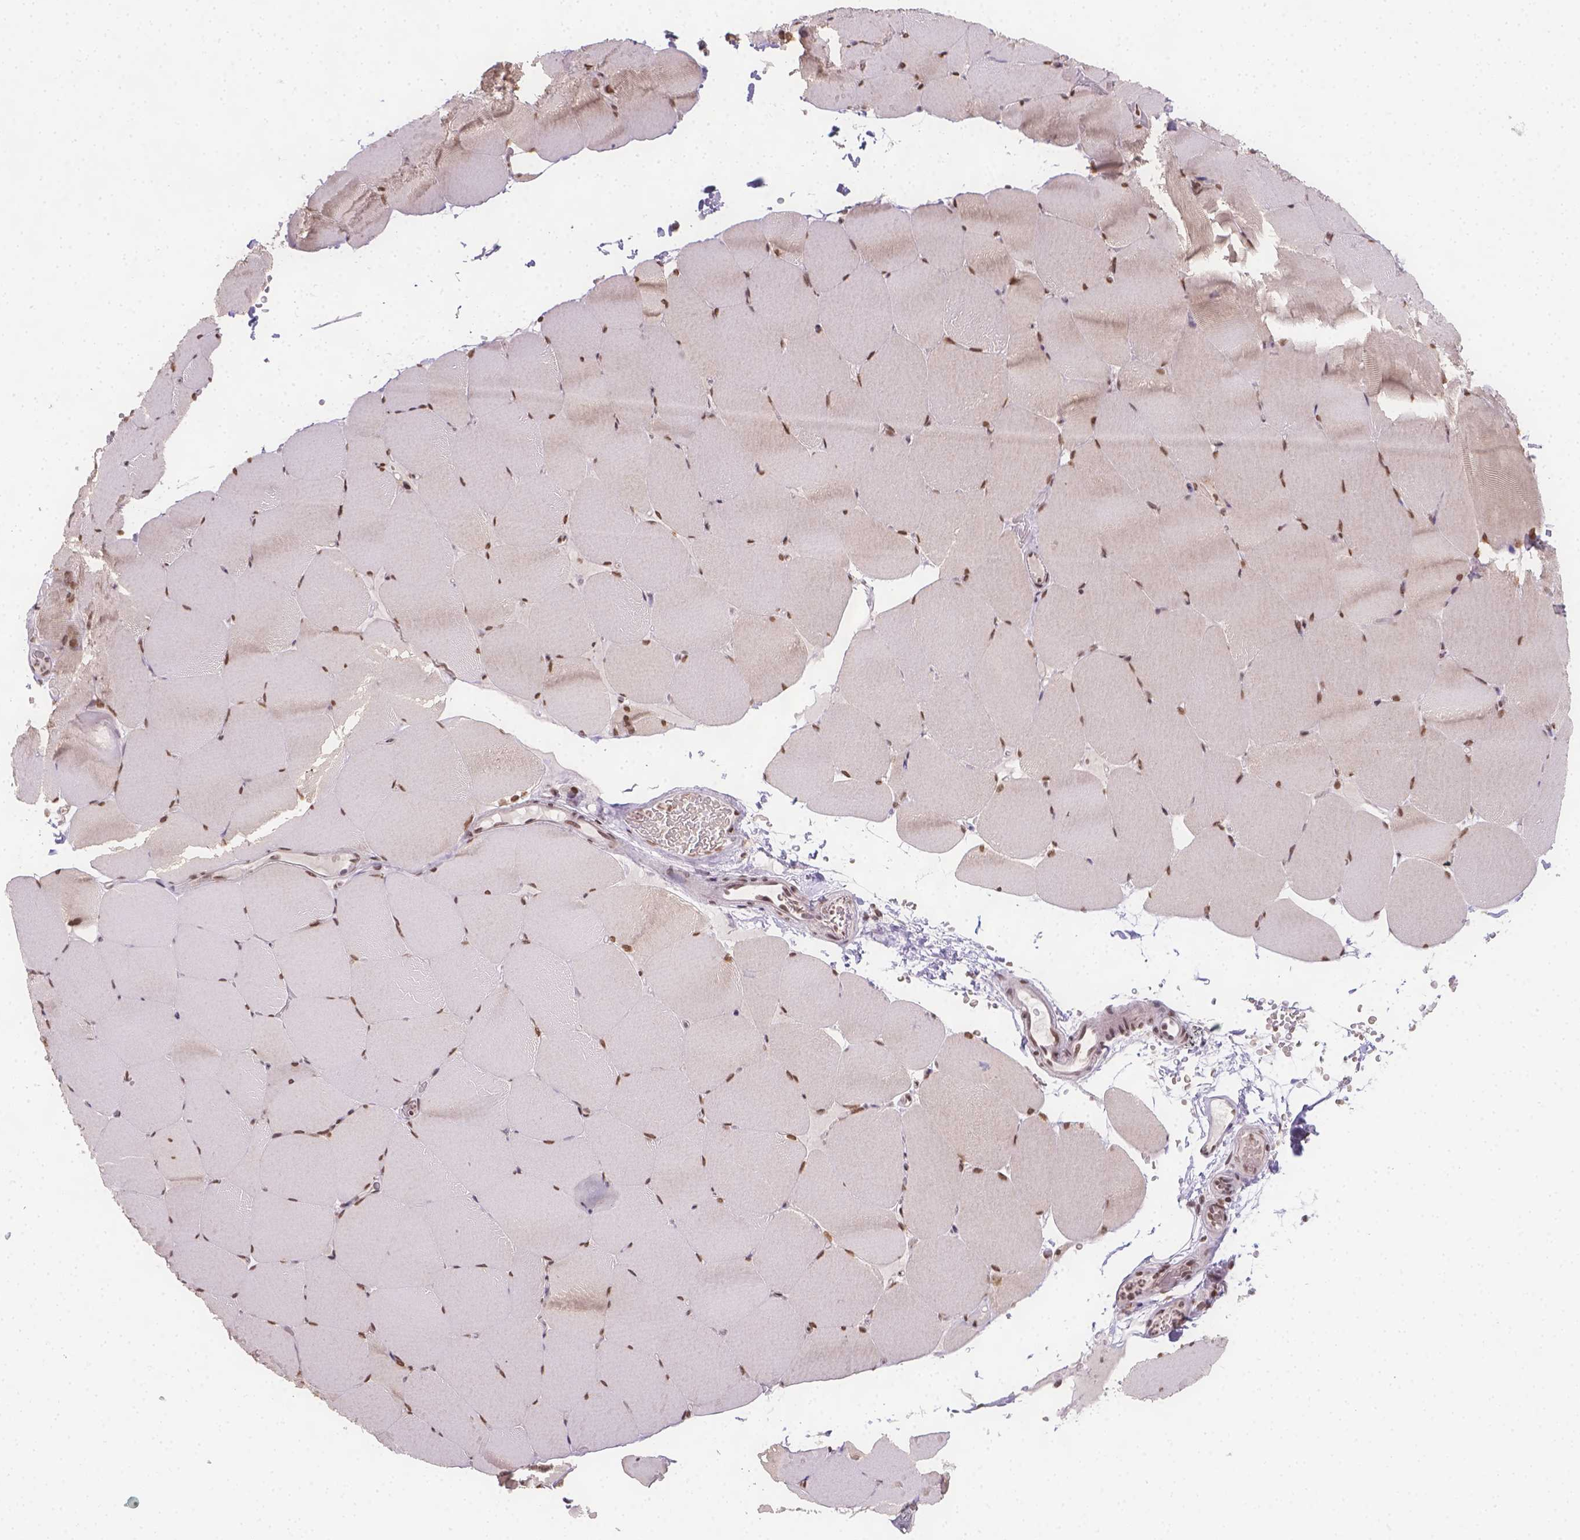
{"staining": {"intensity": "strong", "quantity": ">75%", "location": "nuclear"}, "tissue": "skeletal muscle", "cell_type": "Myocytes", "image_type": "normal", "snomed": [{"axis": "morphology", "description": "Normal tissue, NOS"}, {"axis": "topography", "description": "Skeletal muscle"}], "caption": "About >75% of myocytes in unremarkable human skeletal muscle reveal strong nuclear protein positivity as visualized by brown immunohistochemical staining.", "gene": "FANCE", "patient": {"sex": "female", "age": 37}}